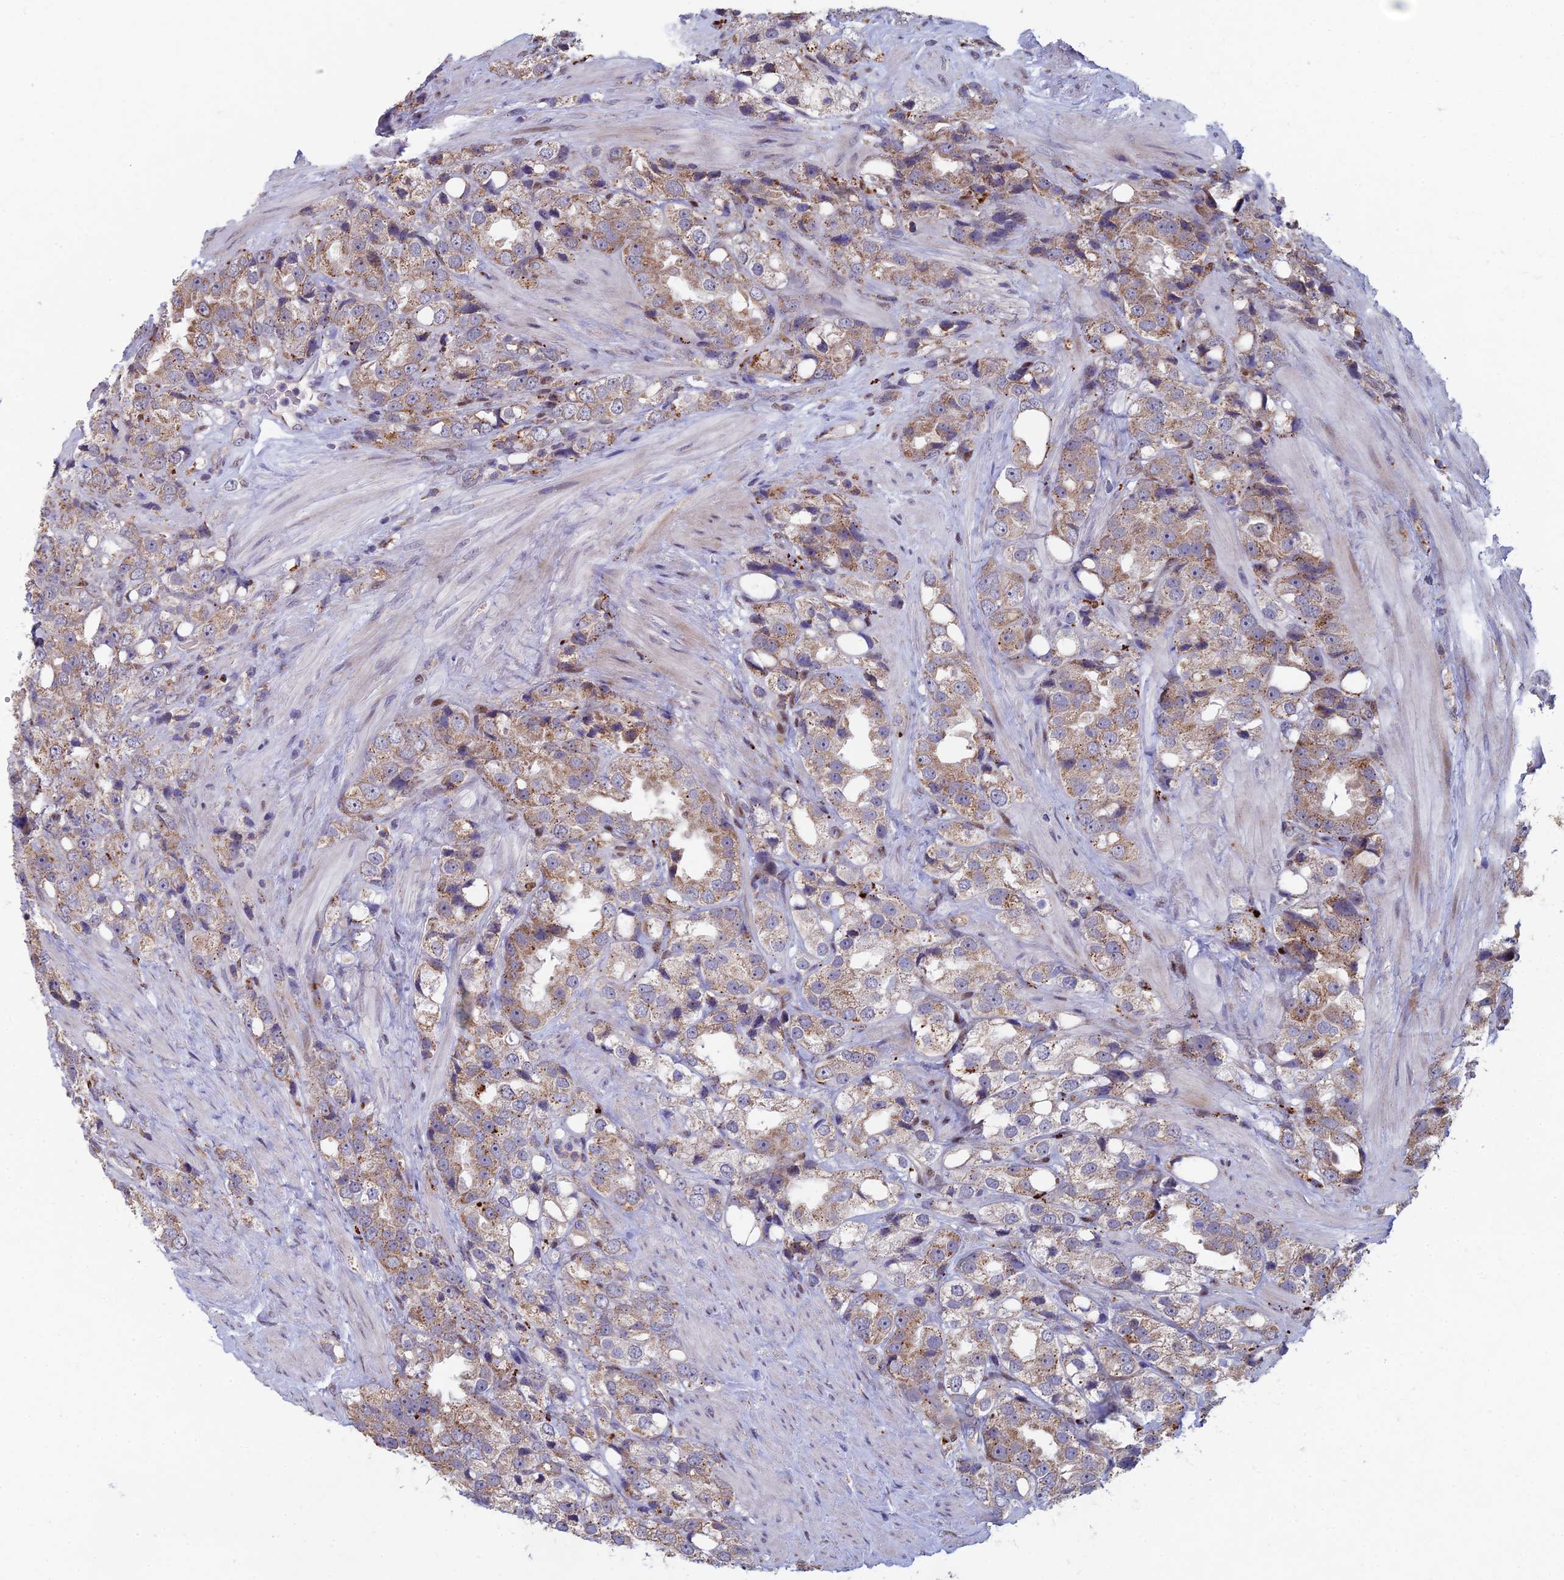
{"staining": {"intensity": "moderate", "quantity": ">75%", "location": "cytoplasmic/membranous"}, "tissue": "prostate cancer", "cell_type": "Tumor cells", "image_type": "cancer", "snomed": [{"axis": "morphology", "description": "Adenocarcinoma, NOS"}, {"axis": "topography", "description": "Prostate"}], "caption": "The micrograph shows staining of prostate adenocarcinoma, revealing moderate cytoplasmic/membranous protein staining (brown color) within tumor cells. The protein of interest is shown in brown color, while the nuclei are stained blue.", "gene": "FOXS1", "patient": {"sex": "male", "age": 79}}